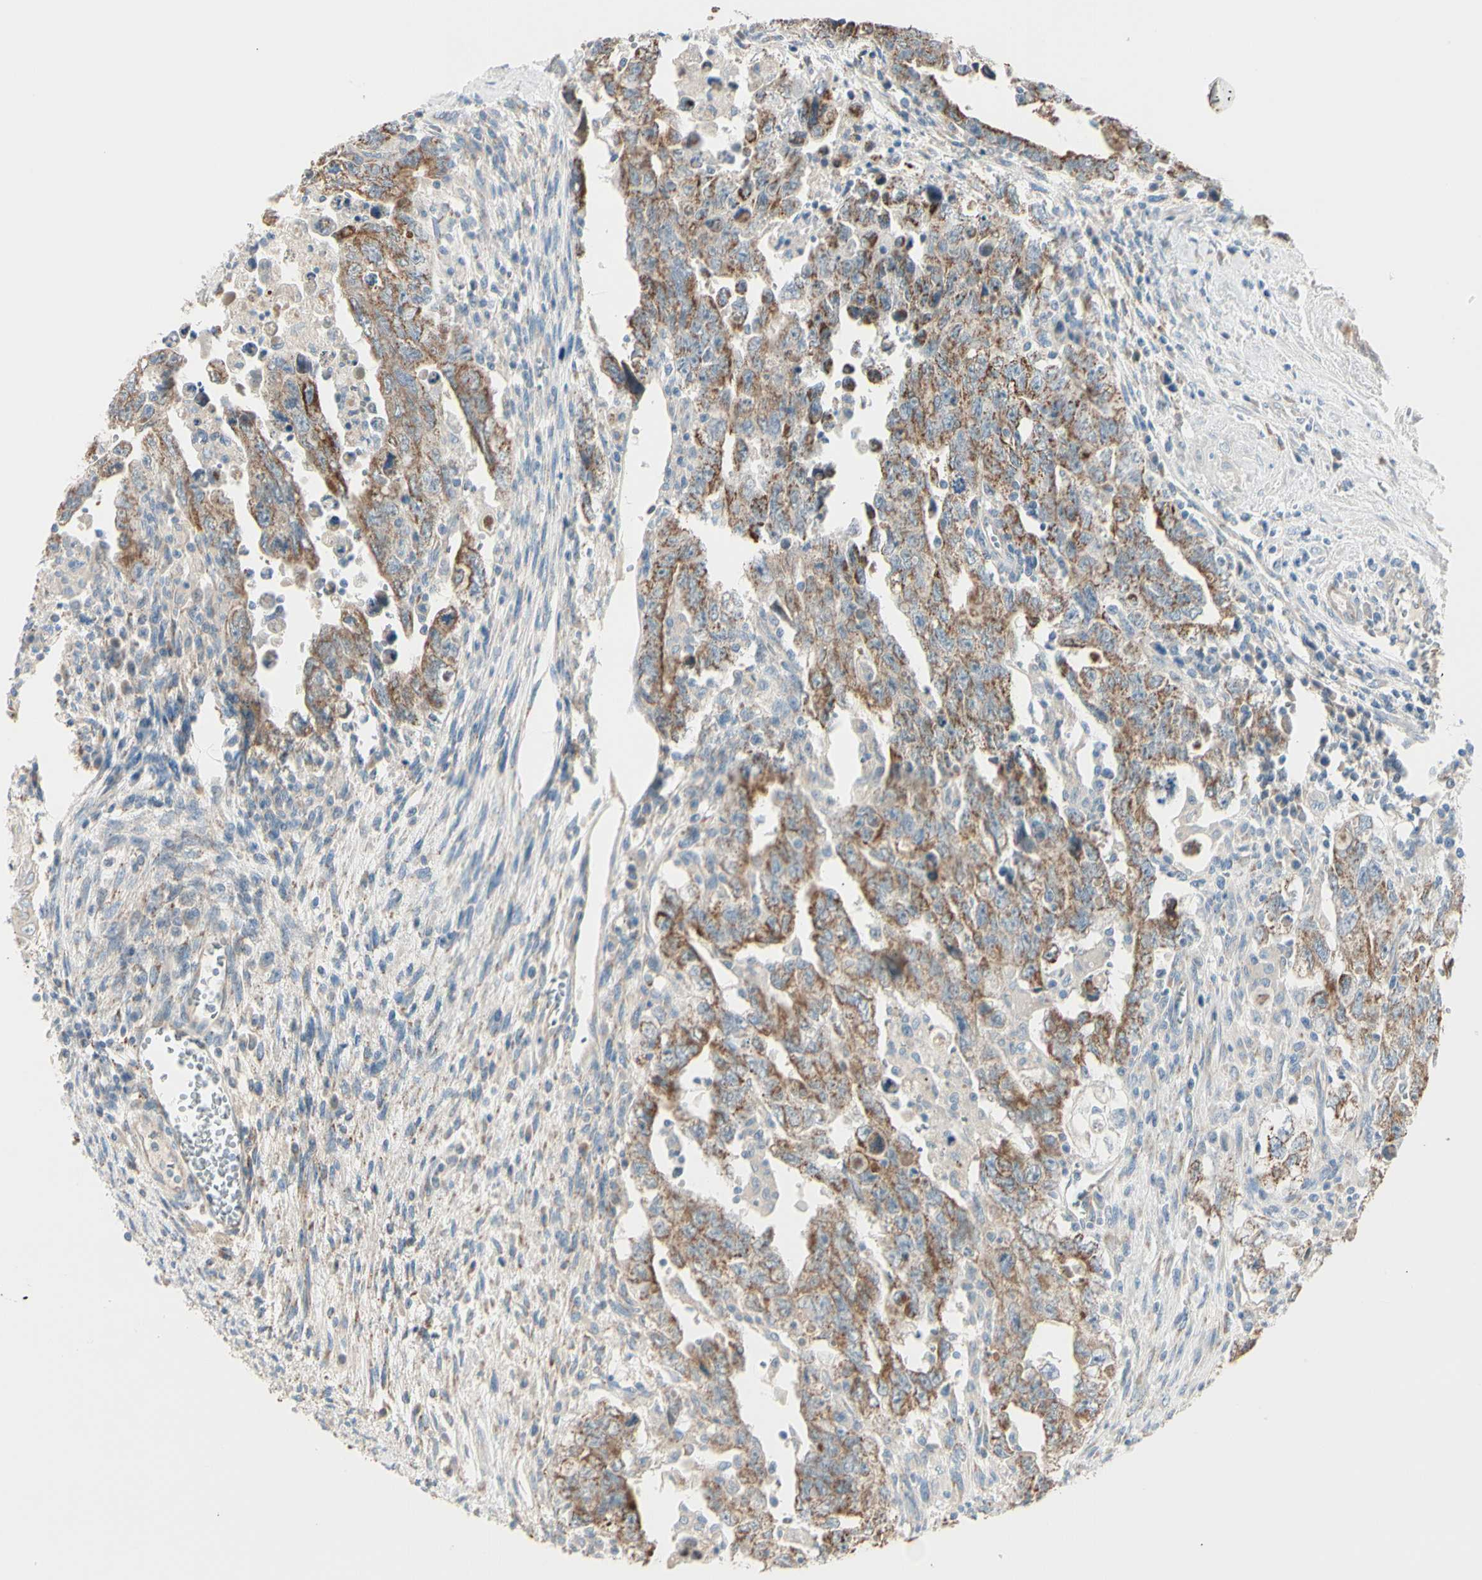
{"staining": {"intensity": "moderate", "quantity": ">75%", "location": "cytoplasmic/membranous"}, "tissue": "testis cancer", "cell_type": "Tumor cells", "image_type": "cancer", "snomed": [{"axis": "morphology", "description": "Carcinoma, Embryonal, NOS"}, {"axis": "topography", "description": "Testis"}], "caption": "A brown stain highlights moderate cytoplasmic/membranous staining of a protein in human testis cancer tumor cells.", "gene": "EPHA3", "patient": {"sex": "male", "age": 28}}